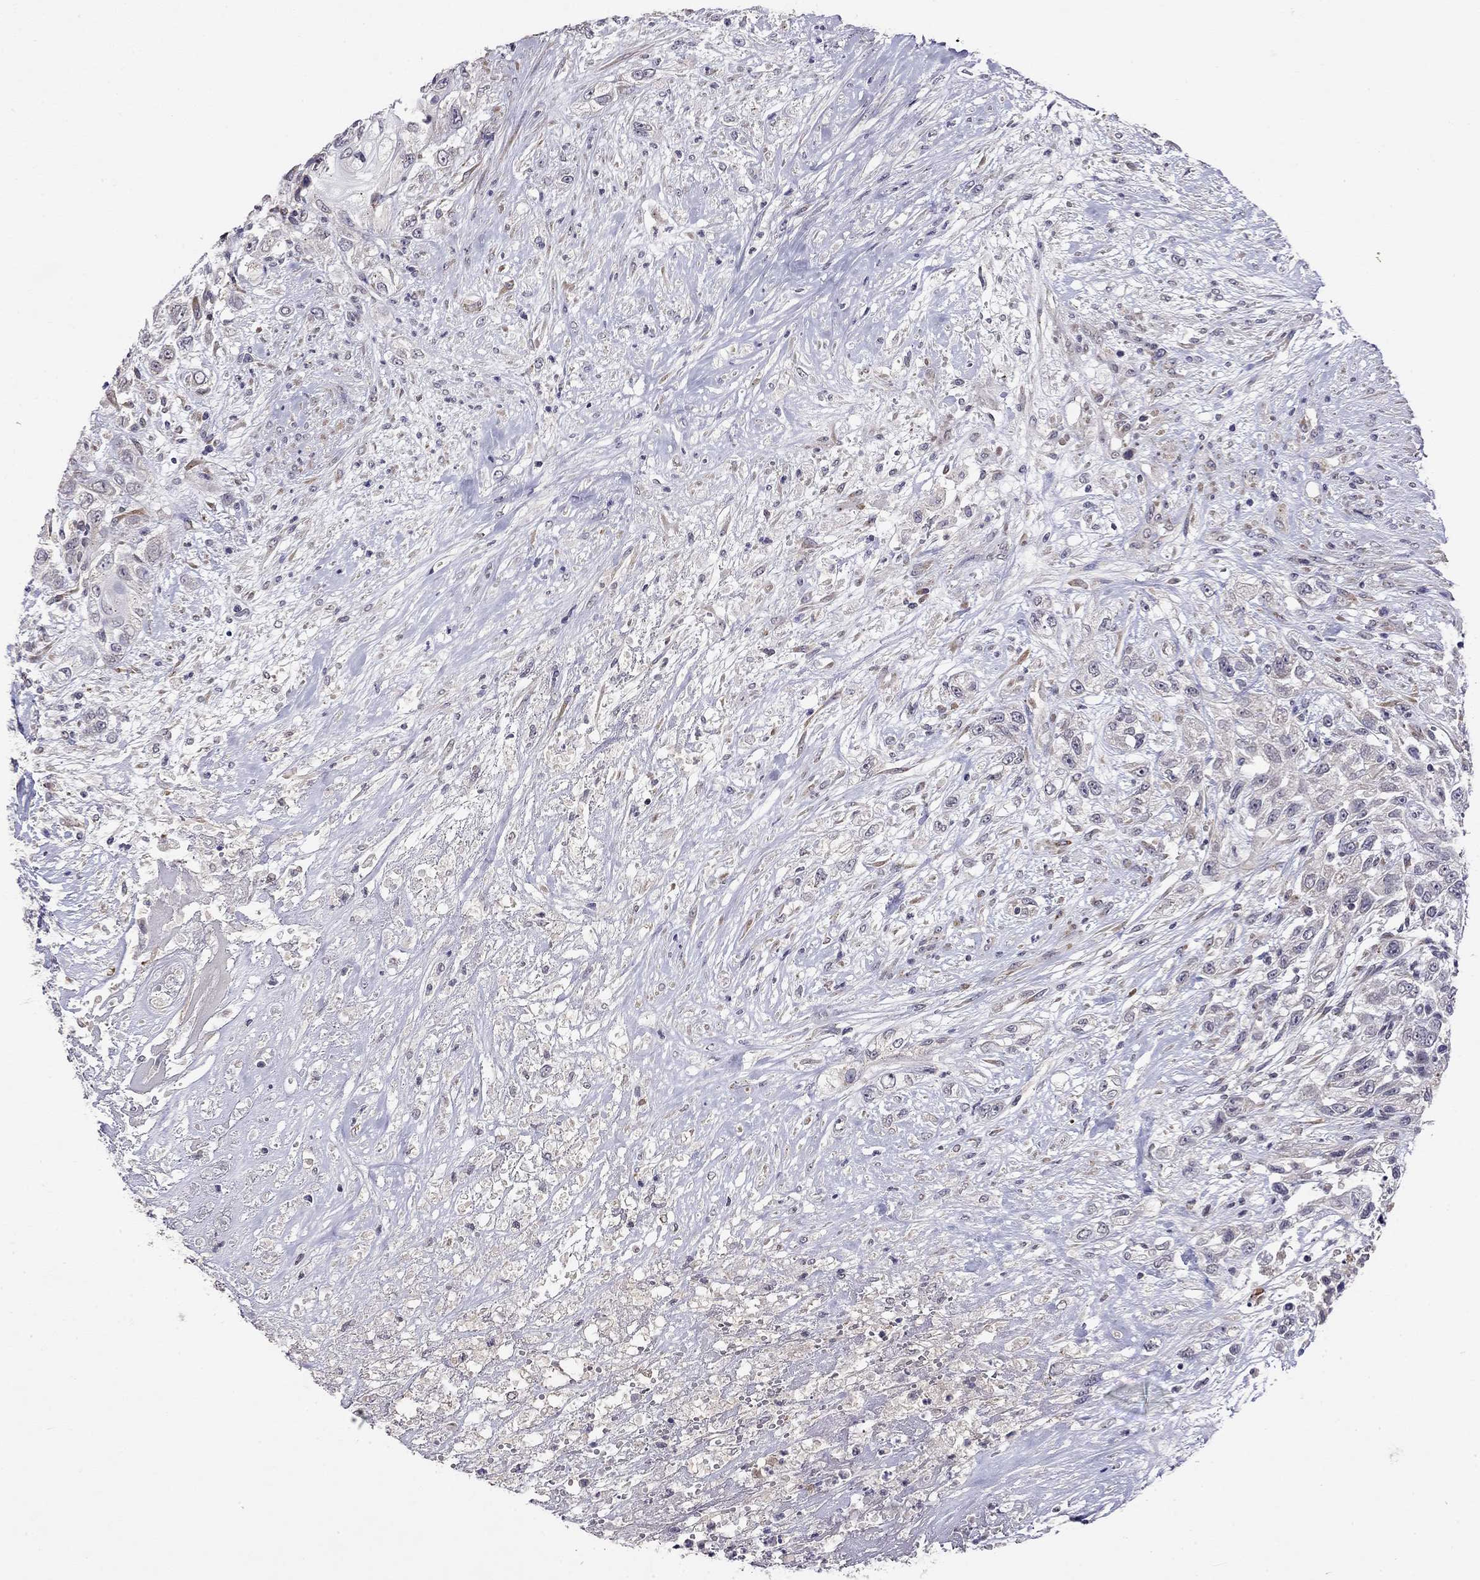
{"staining": {"intensity": "negative", "quantity": "none", "location": "none"}, "tissue": "urothelial cancer", "cell_type": "Tumor cells", "image_type": "cancer", "snomed": [{"axis": "morphology", "description": "Urothelial carcinoma, High grade"}, {"axis": "topography", "description": "Urinary bladder"}], "caption": "DAB (3,3'-diaminobenzidine) immunohistochemical staining of human urothelial carcinoma (high-grade) shows no significant positivity in tumor cells.", "gene": "WNK3", "patient": {"sex": "female", "age": 56}}